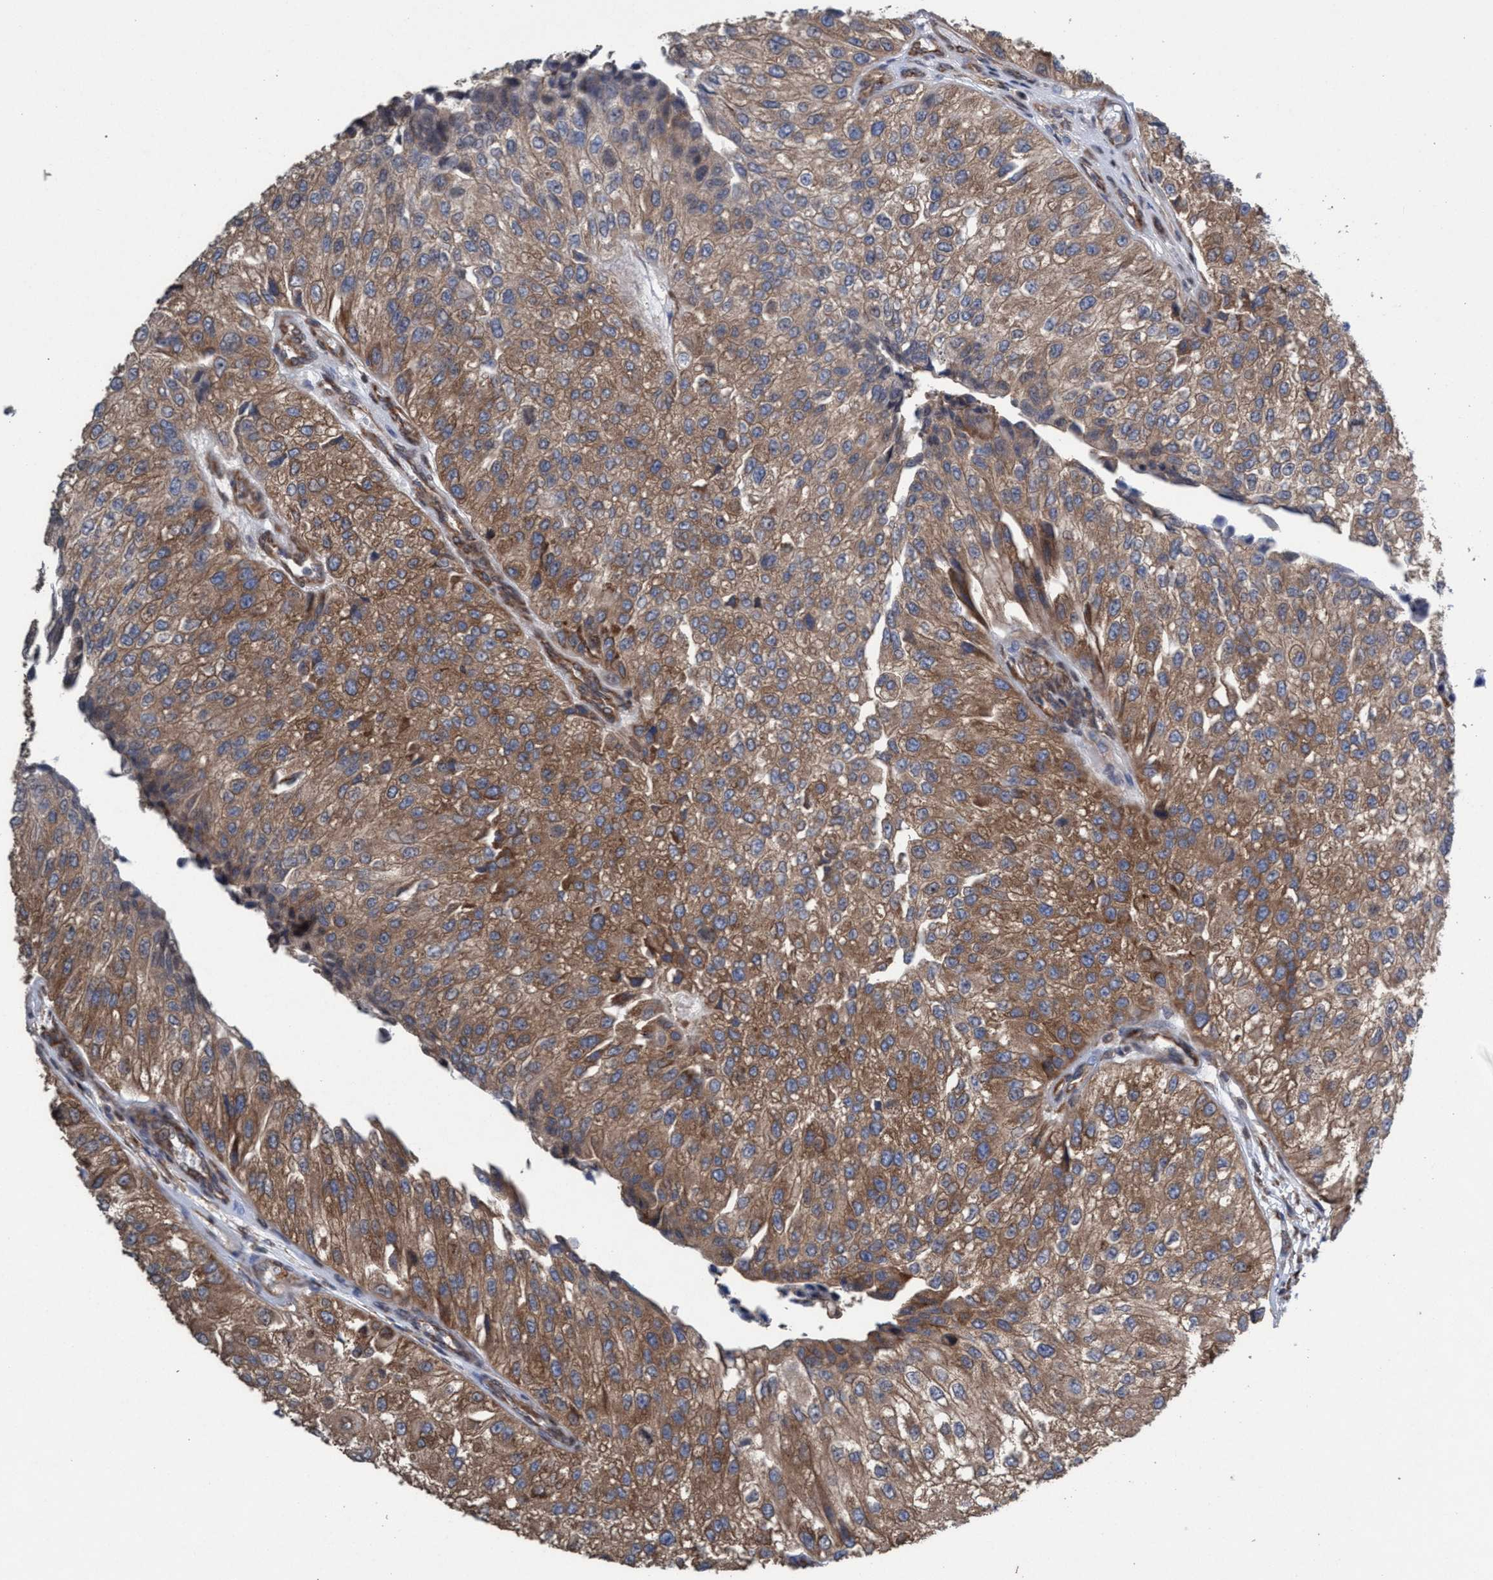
{"staining": {"intensity": "moderate", "quantity": ">75%", "location": "cytoplasmic/membranous"}, "tissue": "urothelial cancer", "cell_type": "Tumor cells", "image_type": "cancer", "snomed": [{"axis": "morphology", "description": "Urothelial carcinoma, High grade"}, {"axis": "topography", "description": "Kidney"}, {"axis": "topography", "description": "Urinary bladder"}], "caption": "Protein positivity by immunohistochemistry (IHC) displays moderate cytoplasmic/membranous positivity in about >75% of tumor cells in urothelial cancer.", "gene": "METAP2", "patient": {"sex": "male", "age": 77}}